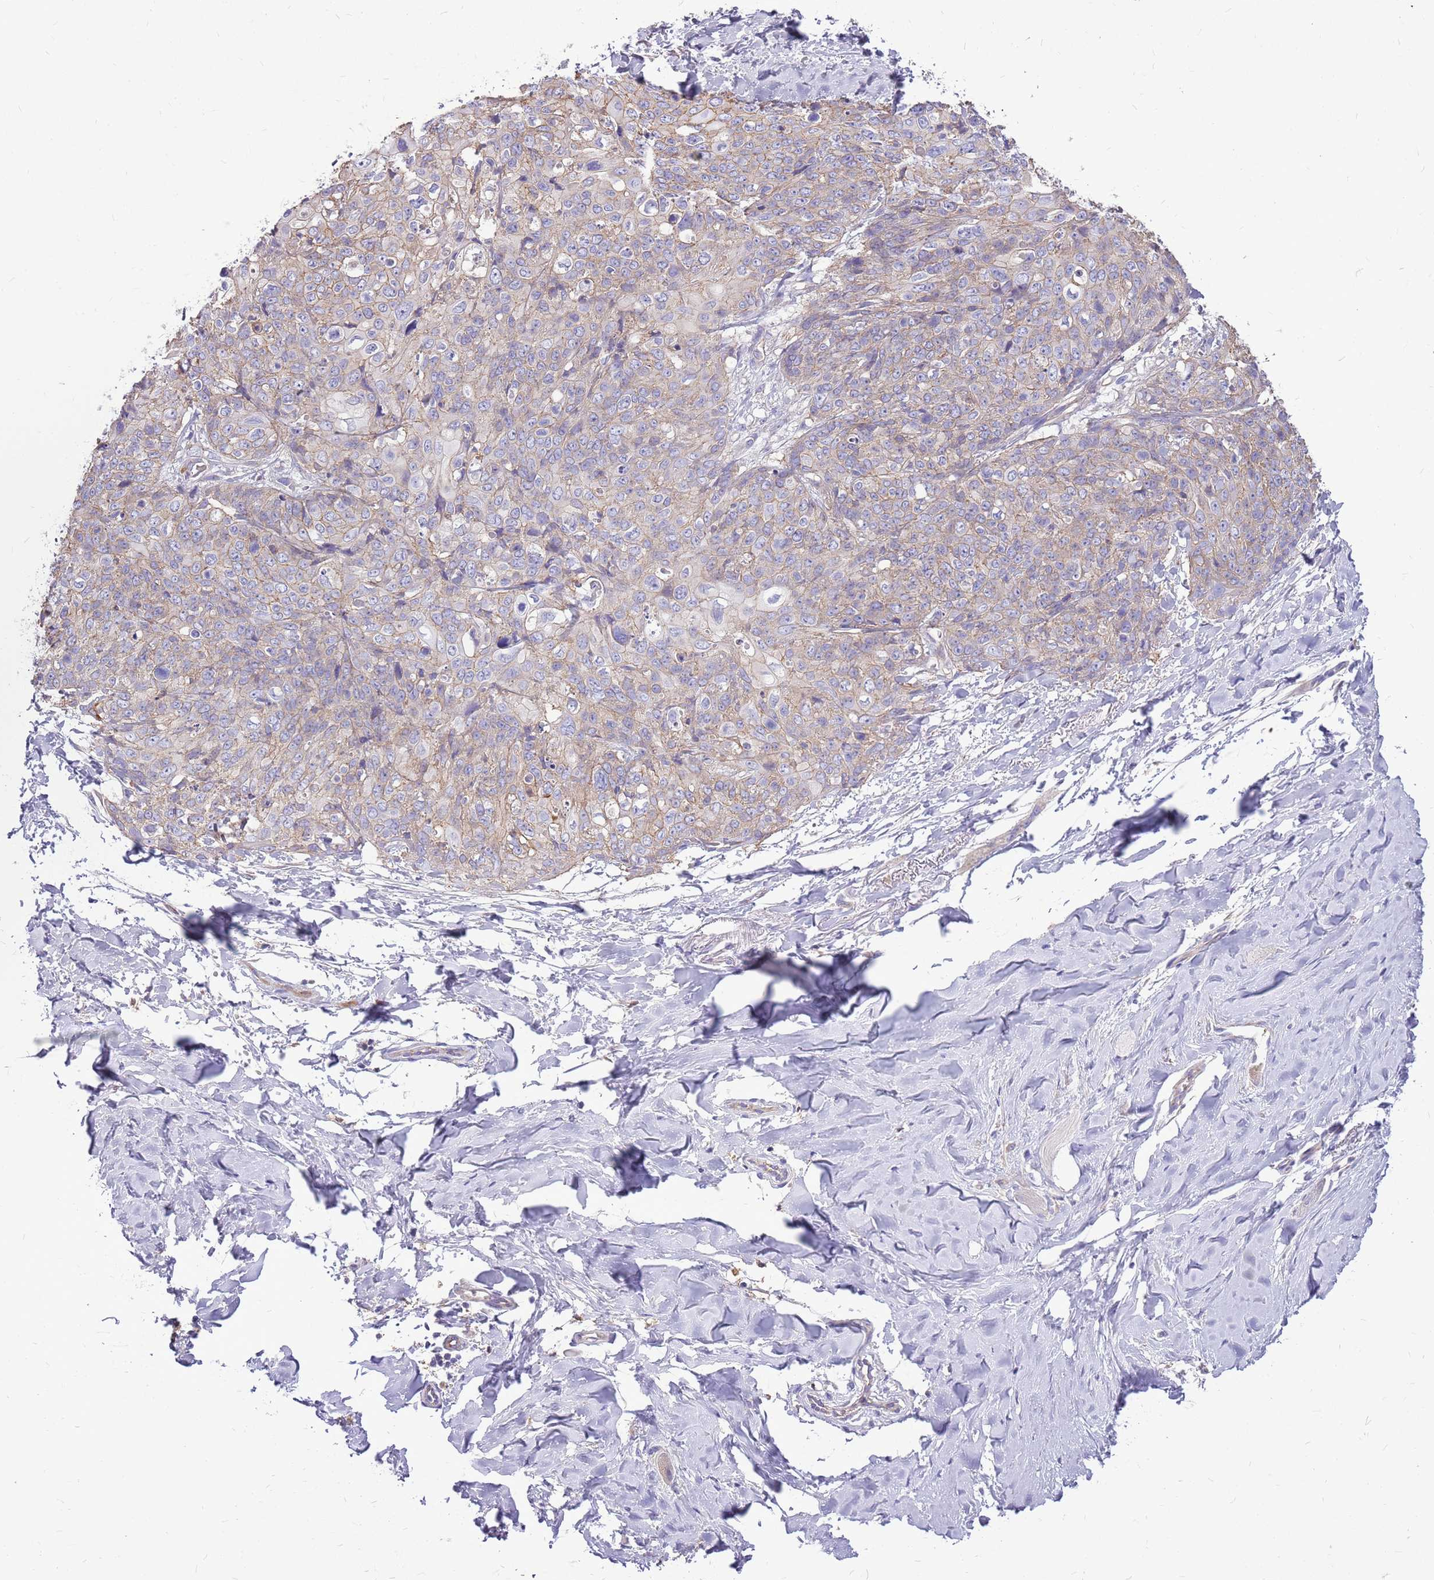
{"staining": {"intensity": "weak", "quantity": "<25%", "location": "cytoplasmic/membranous"}, "tissue": "skin cancer", "cell_type": "Tumor cells", "image_type": "cancer", "snomed": [{"axis": "morphology", "description": "Squamous cell carcinoma, NOS"}, {"axis": "topography", "description": "Skin"}, {"axis": "topography", "description": "Vulva"}], "caption": "Immunohistochemistry (IHC) of squamous cell carcinoma (skin) displays no expression in tumor cells.", "gene": "WDR90", "patient": {"sex": "female", "age": 85}}